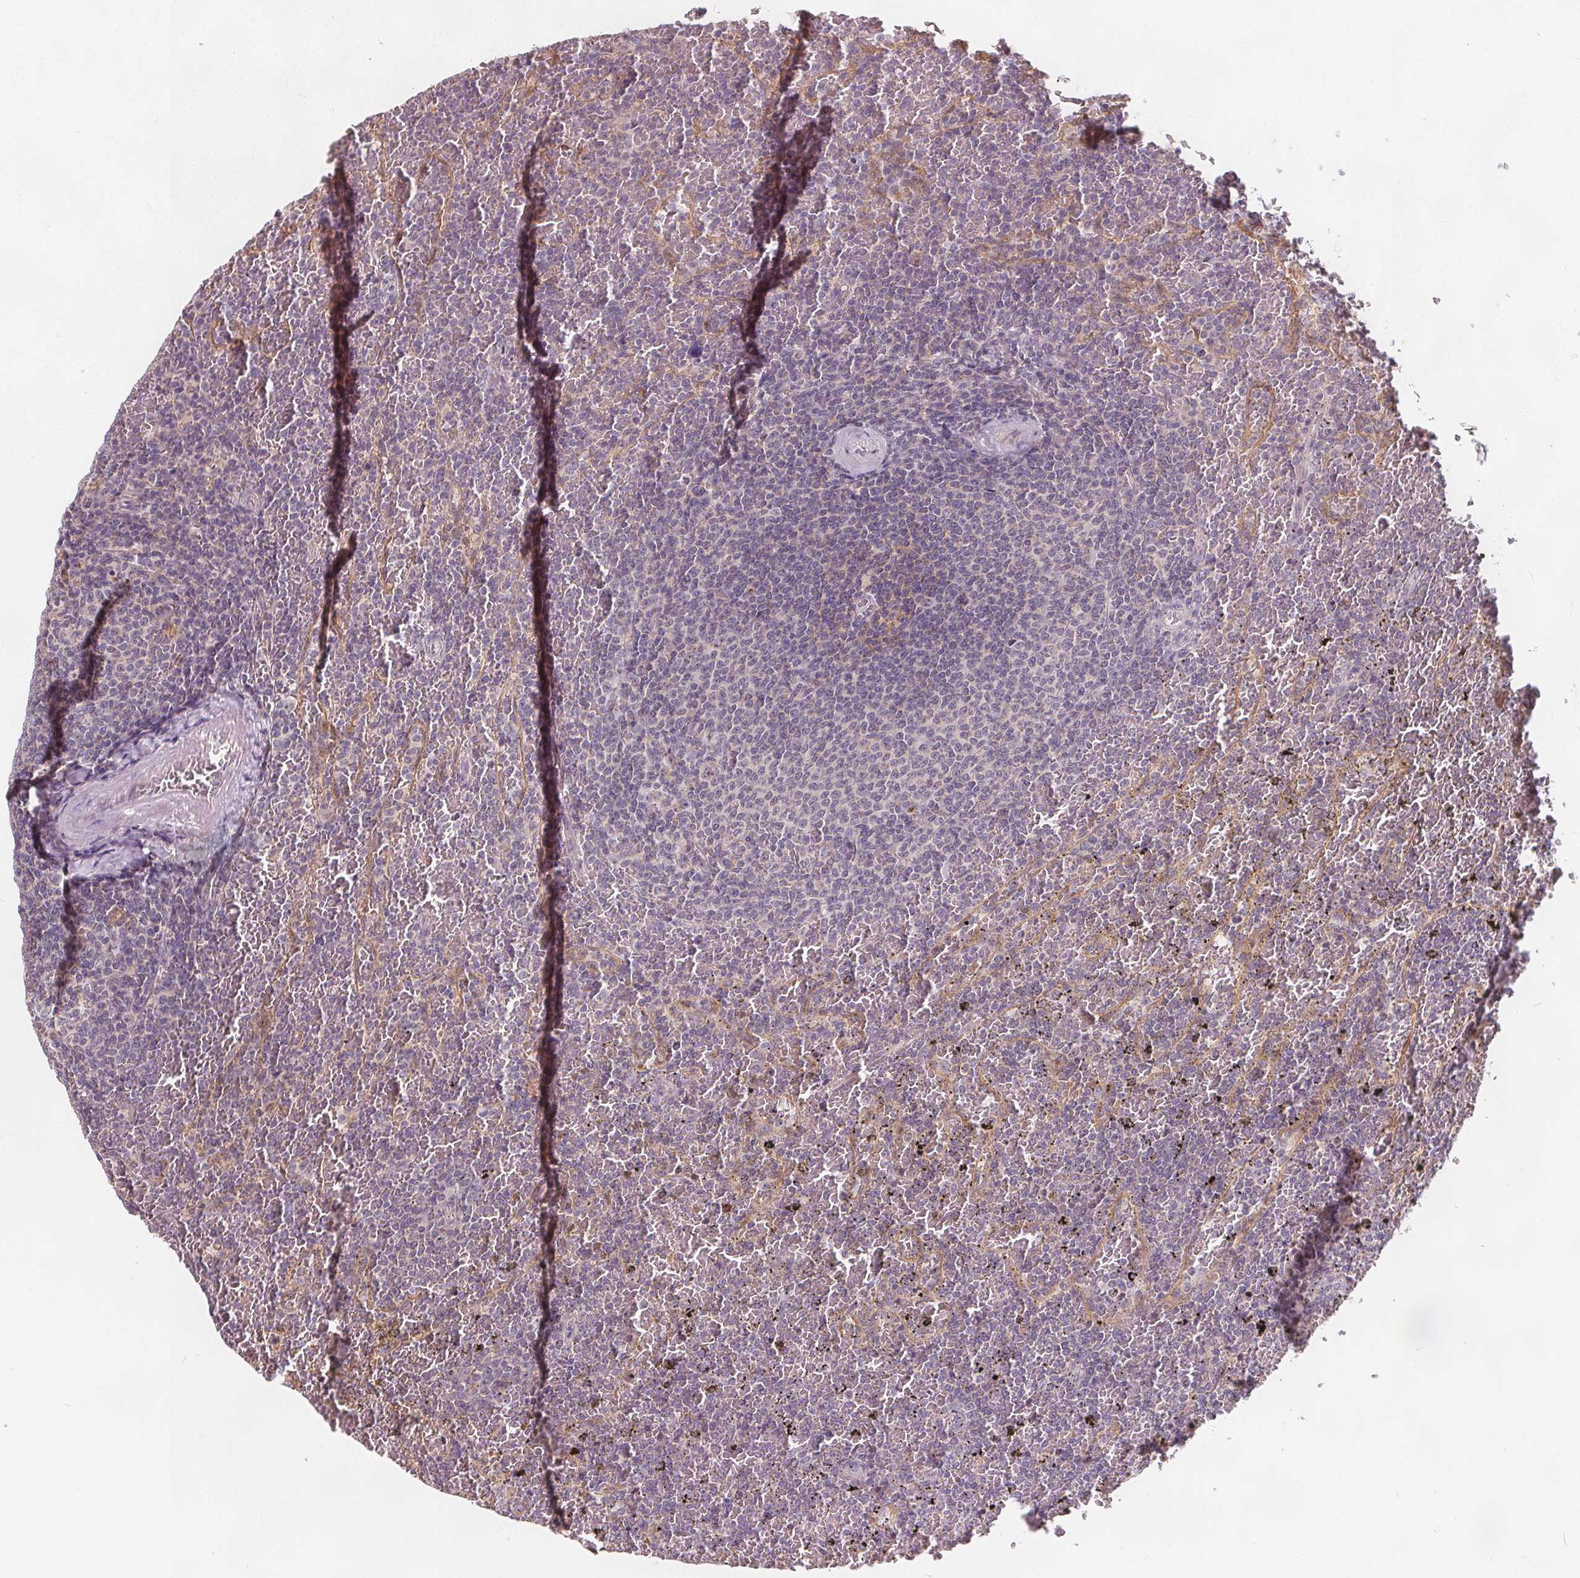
{"staining": {"intensity": "negative", "quantity": "none", "location": "none"}, "tissue": "lymphoma", "cell_type": "Tumor cells", "image_type": "cancer", "snomed": [{"axis": "morphology", "description": "Malignant lymphoma, non-Hodgkin's type, Low grade"}, {"axis": "topography", "description": "Spleen"}], "caption": "There is no significant expression in tumor cells of low-grade malignant lymphoma, non-Hodgkin's type.", "gene": "DRC3", "patient": {"sex": "female", "age": 77}}